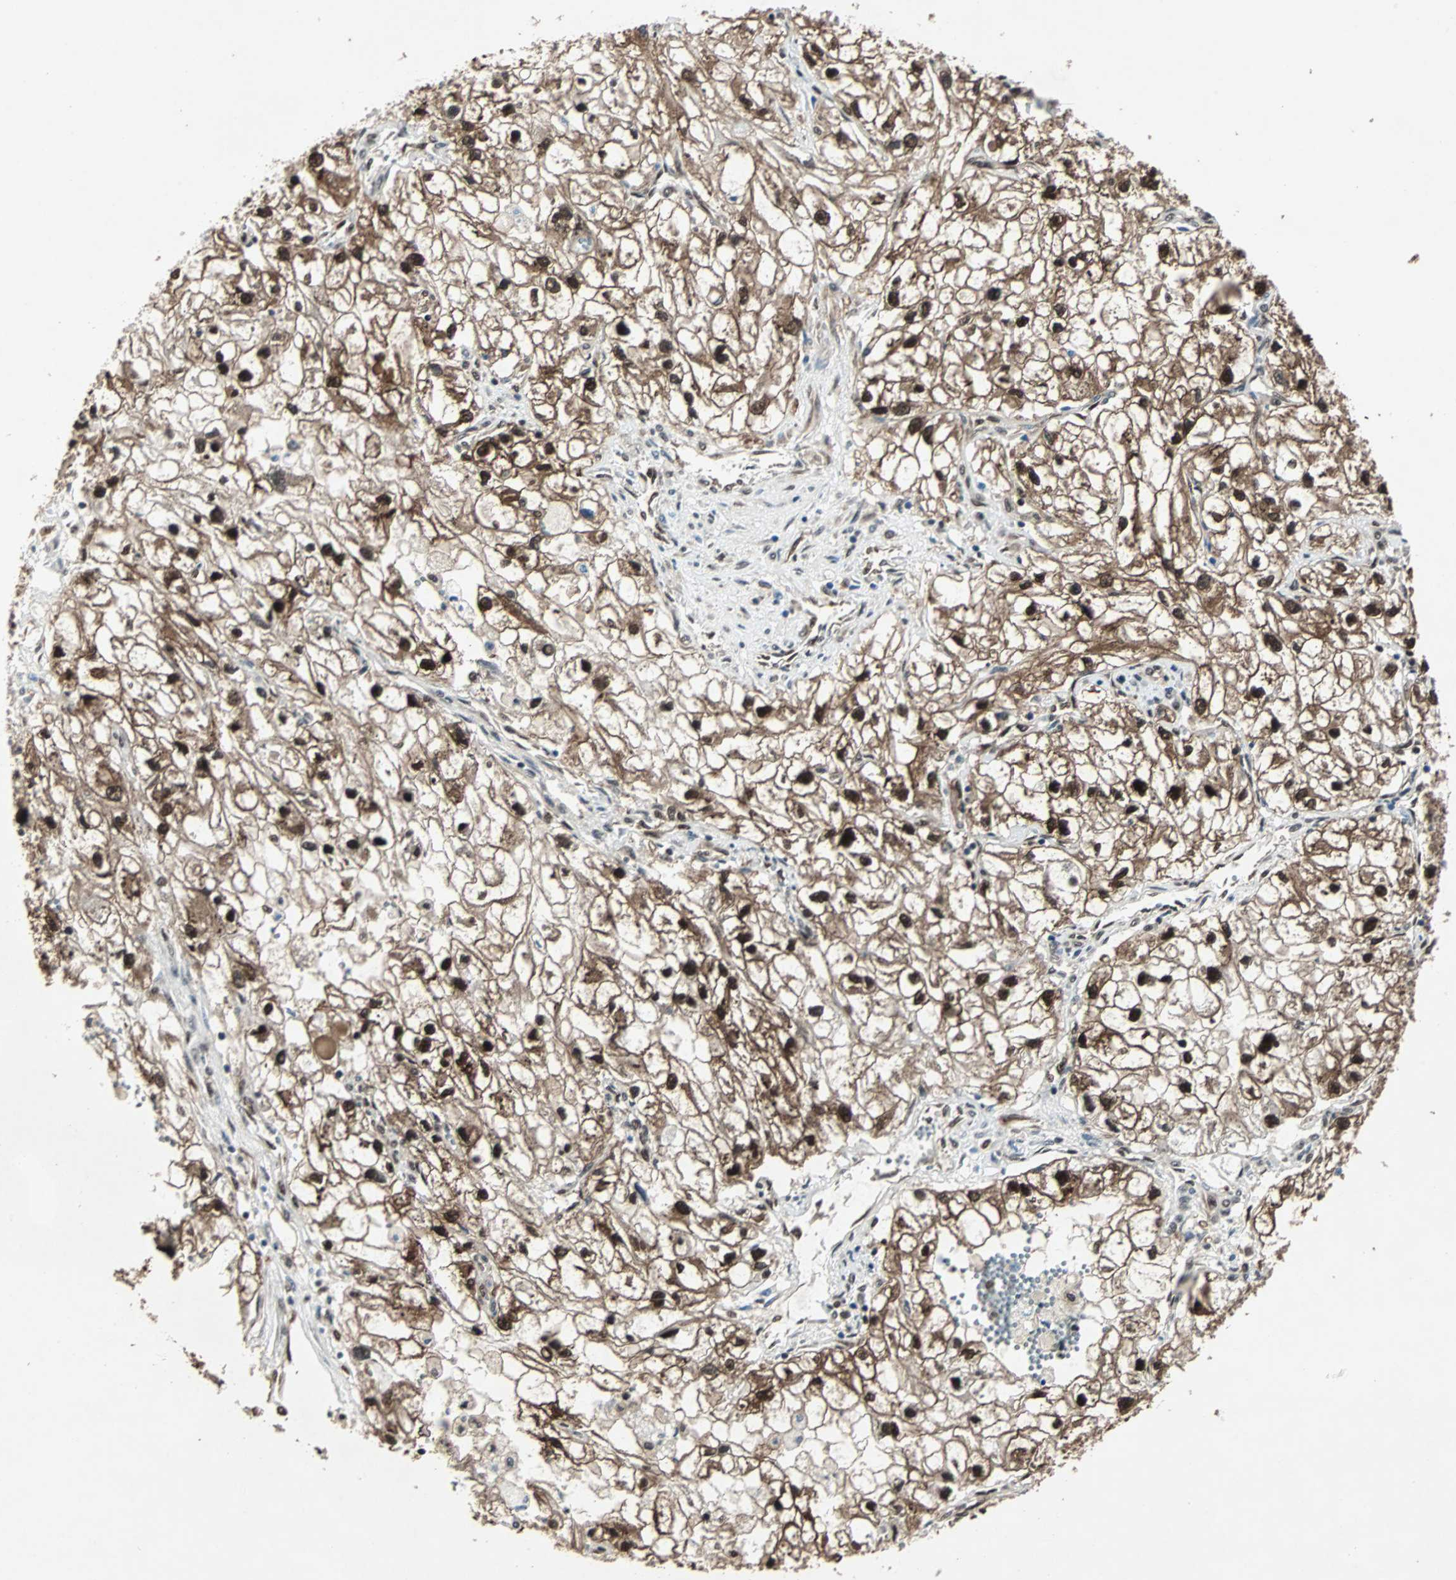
{"staining": {"intensity": "strong", "quantity": ">75%", "location": "cytoplasmic/membranous,nuclear"}, "tissue": "renal cancer", "cell_type": "Tumor cells", "image_type": "cancer", "snomed": [{"axis": "morphology", "description": "Adenocarcinoma, NOS"}, {"axis": "topography", "description": "Kidney"}], "caption": "High-magnification brightfield microscopy of renal cancer stained with DAB (3,3'-diaminobenzidine) (brown) and counterstained with hematoxylin (blue). tumor cells exhibit strong cytoplasmic/membranous and nuclear positivity is seen in approximately>75% of cells. (DAB (3,3'-diaminobenzidine) = brown stain, brightfield microscopy at high magnification).", "gene": "ACLY", "patient": {"sex": "female", "age": 70}}